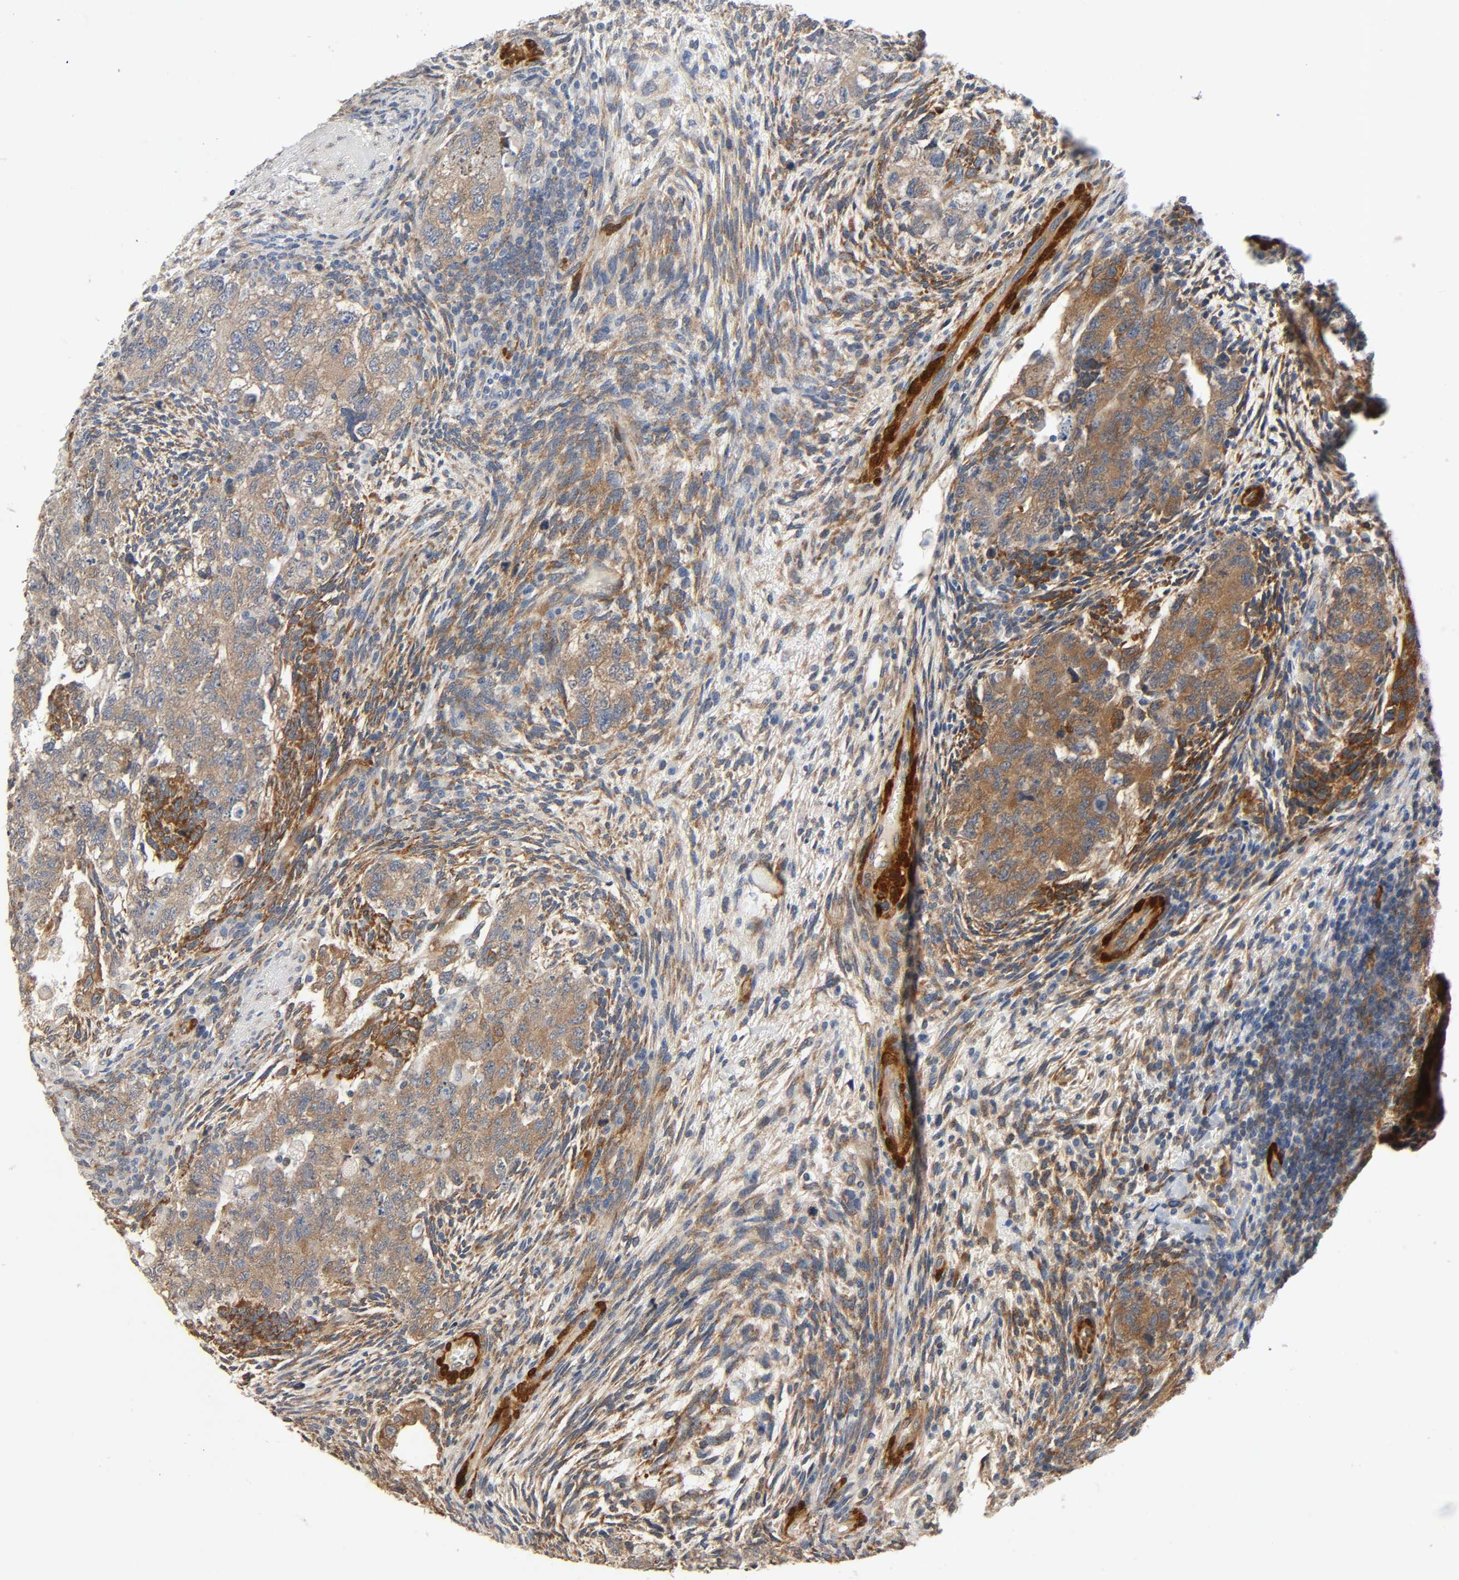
{"staining": {"intensity": "moderate", "quantity": ">75%", "location": "cytoplasmic/membranous"}, "tissue": "testis cancer", "cell_type": "Tumor cells", "image_type": "cancer", "snomed": [{"axis": "morphology", "description": "Normal tissue, NOS"}, {"axis": "morphology", "description": "Carcinoma, Embryonal, NOS"}, {"axis": "topography", "description": "Testis"}], "caption": "Approximately >75% of tumor cells in embryonal carcinoma (testis) demonstrate moderate cytoplasmic/membranous protein expression as visualized by brown immunohistochemical staining.", "gene": "PTK2", "patient": {"sex": "male", "age": 36}}